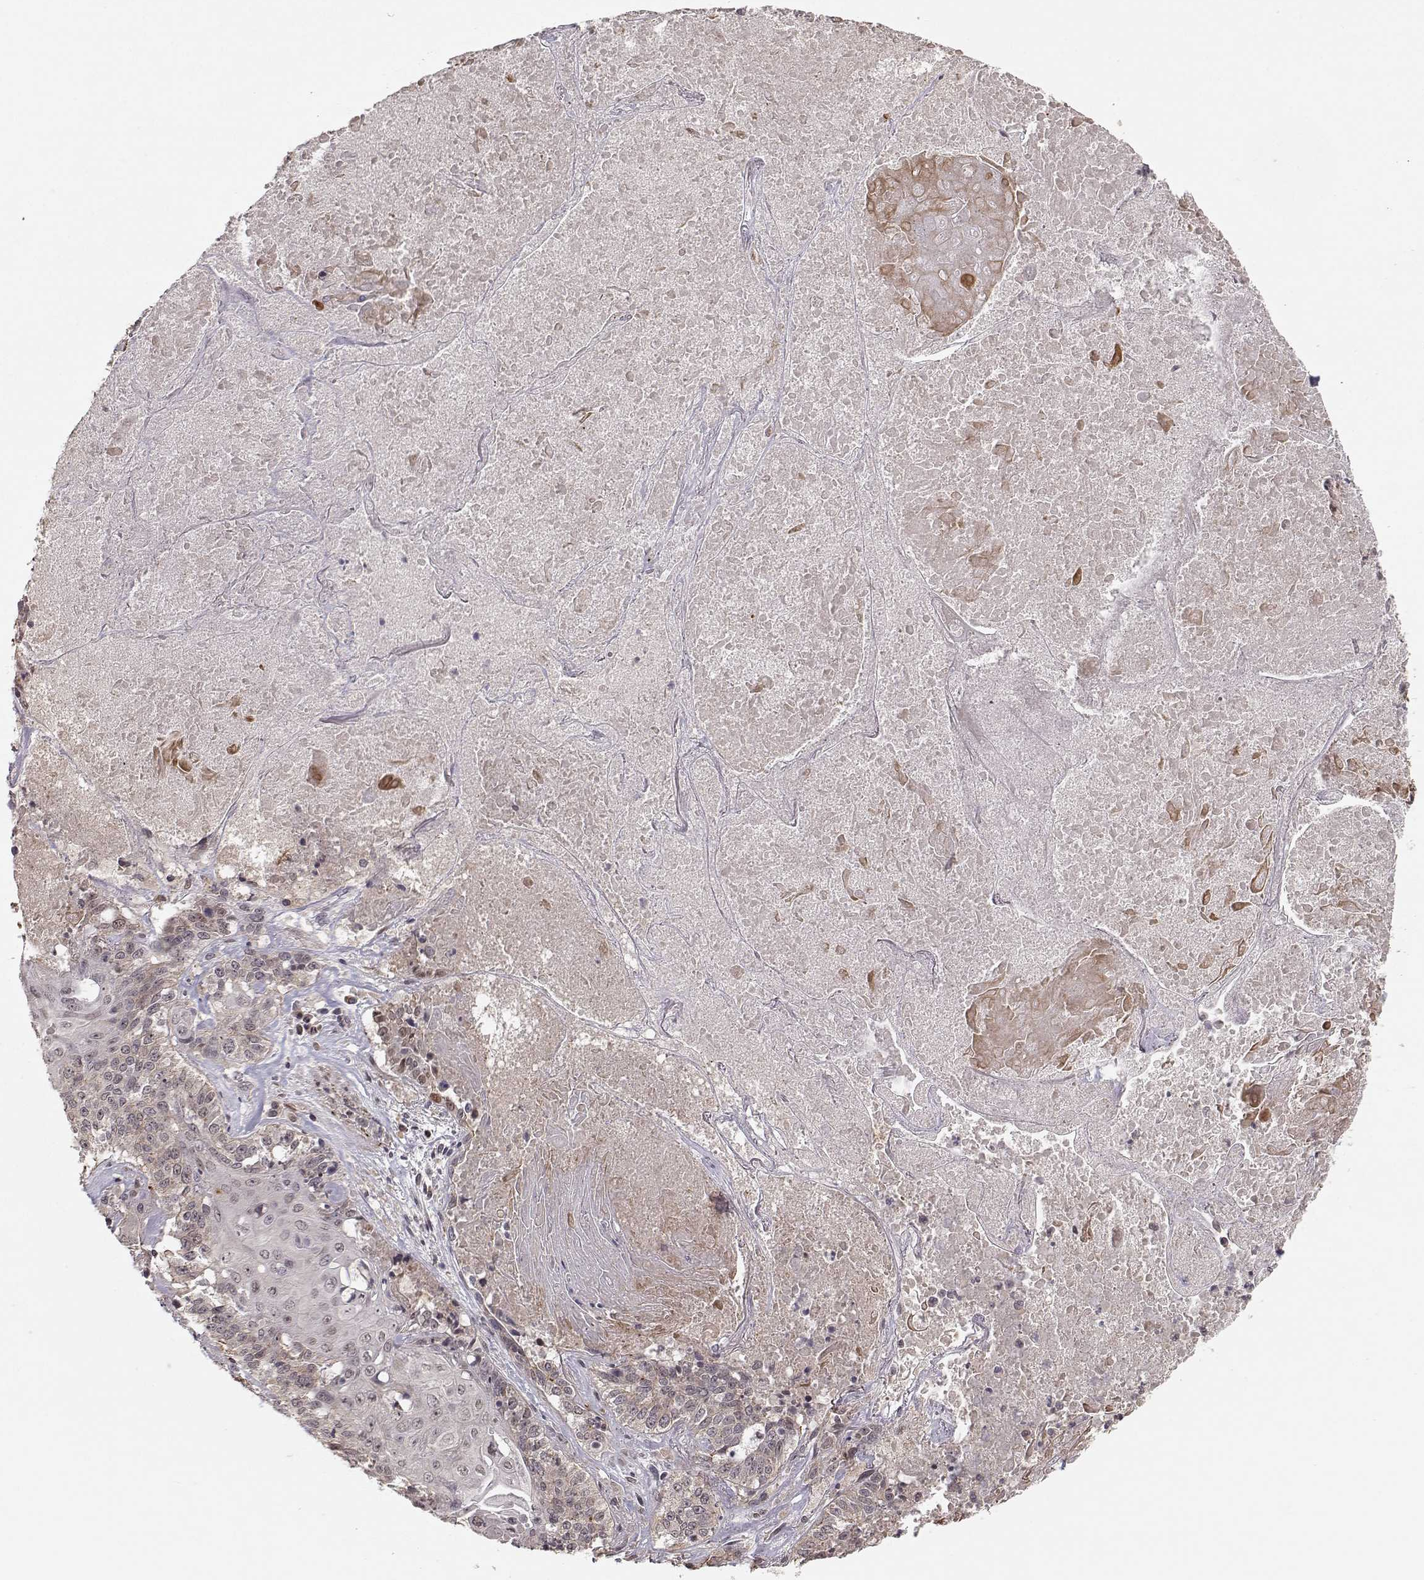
{"staining": {"intensity": "weak", "quantity": "25%-75%", "location": "cytoplasmic/membranous"}, "tissue": "lung cancer", "cell_type": "Tumor cells", "image_type": "cancer", "snomed": [{"axis": "morphology", "description": "Squamous cell carcinoma, NOS"}, {"axis": "topography", "description": "Lung"}], "caption": "High-power microscopy captured an immunohistochemistry (IHC) photomicrograph of lung cancer, revealing weak cytoplasmic/membranous expression in approximately 25%-75% of tumor cells.", "gene": "PLEKHG3", "patient": {"sex": "male", "age": 64}}